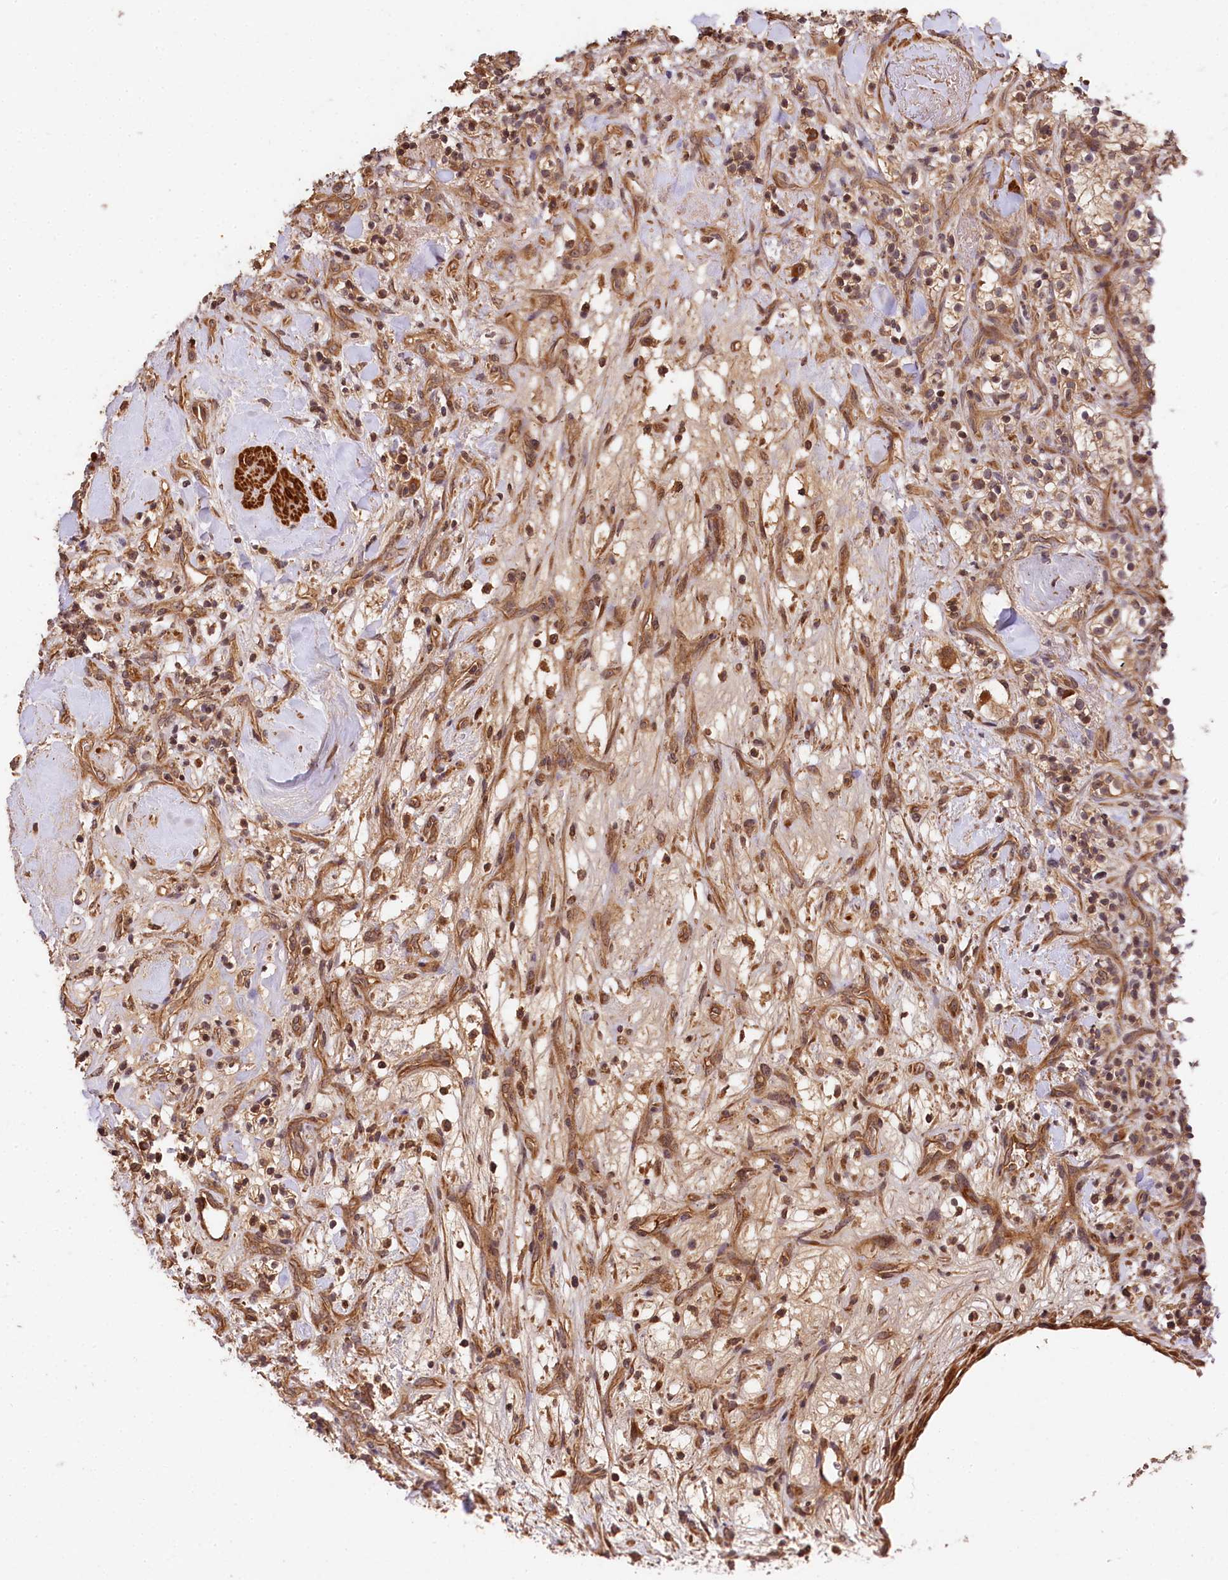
{"staining": {"intensity": "moderate", "quantity": ">75%", "location": "cytoplasmic/membranous"}, "tissue": "renal cancer", "cell_type": "Tumor cells", "image_type": "cancer", "snomed": [{"axis": "morphology", "description": "Adenocarcinoma, NOS"}, {"axis": "topography", "description": "Kidney"}], "caption": "Protein analysis of renal cancer tissue shows moderate cytoplasmic/membranous expression in about >75% of tumor cells. (Stains: DAB (3,3'-diaminobenzidine) in brown, nuclei in blue, Microscopy: brightfield microscopy at high magnification).", "gene": "MCF2L2", "patient": {"sex": "male", "age": 77}}